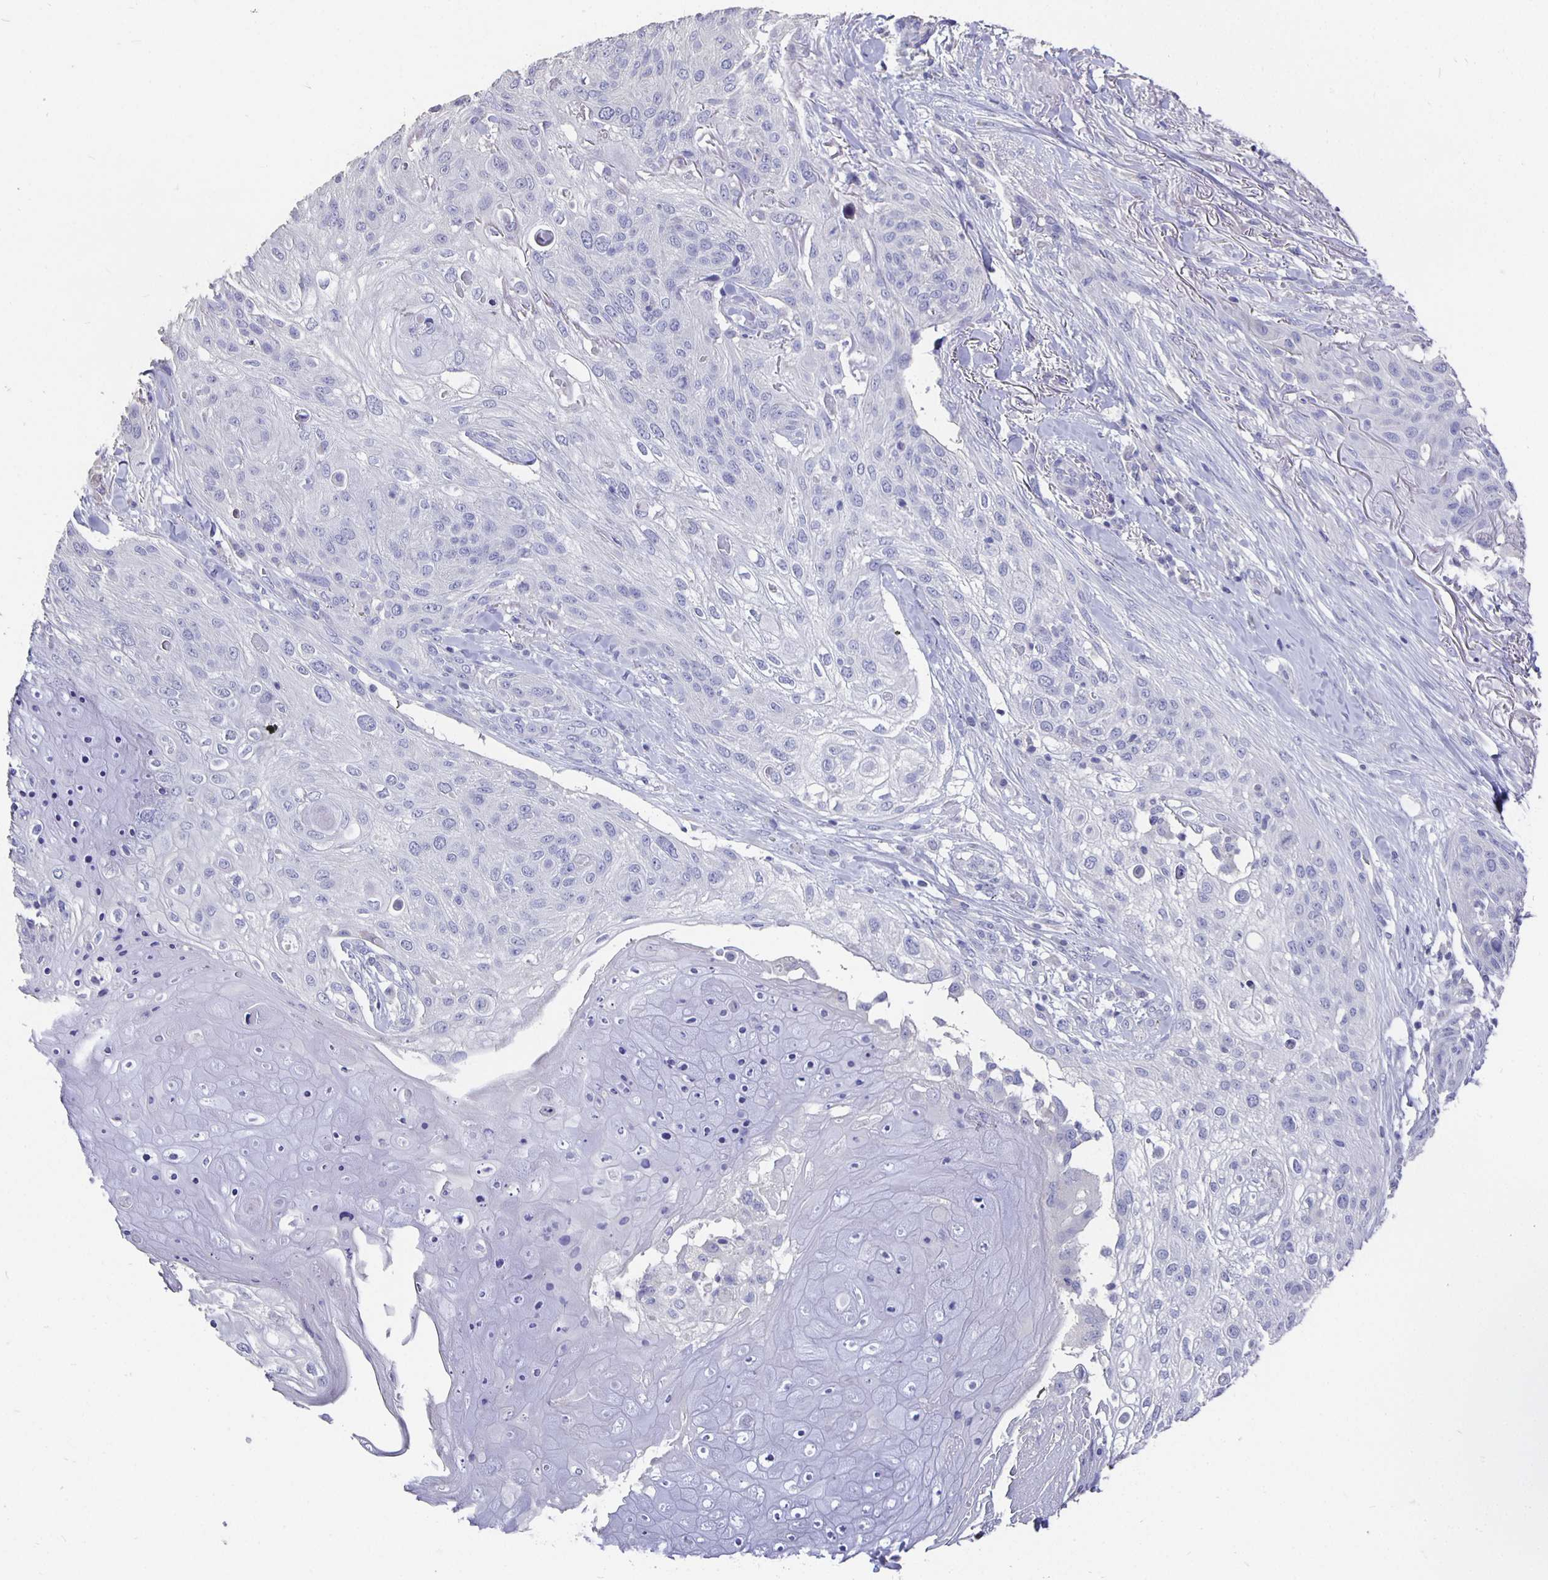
{"staining": {"intensity": "negative", "quantity": "none", "location": "none"}, "tissue": "skin cancer", "cell_type": "Tumor cells", "image_type": "cancer", "snomed": [{"axis": "morphology", "description": "Squamous cell carcinoma, NOS"}, {"axis": "topography", "description": "Skin"}], "caption": "Immunohistochemistry histopathology image of neoplastic tissue: human skin cancer stained with DAB demonstrates no significant protein expression in tumor cells. Nuclei are stained in blue.", "gene": "CFAP74", "patient": {"sex": "female", "age": 87}}